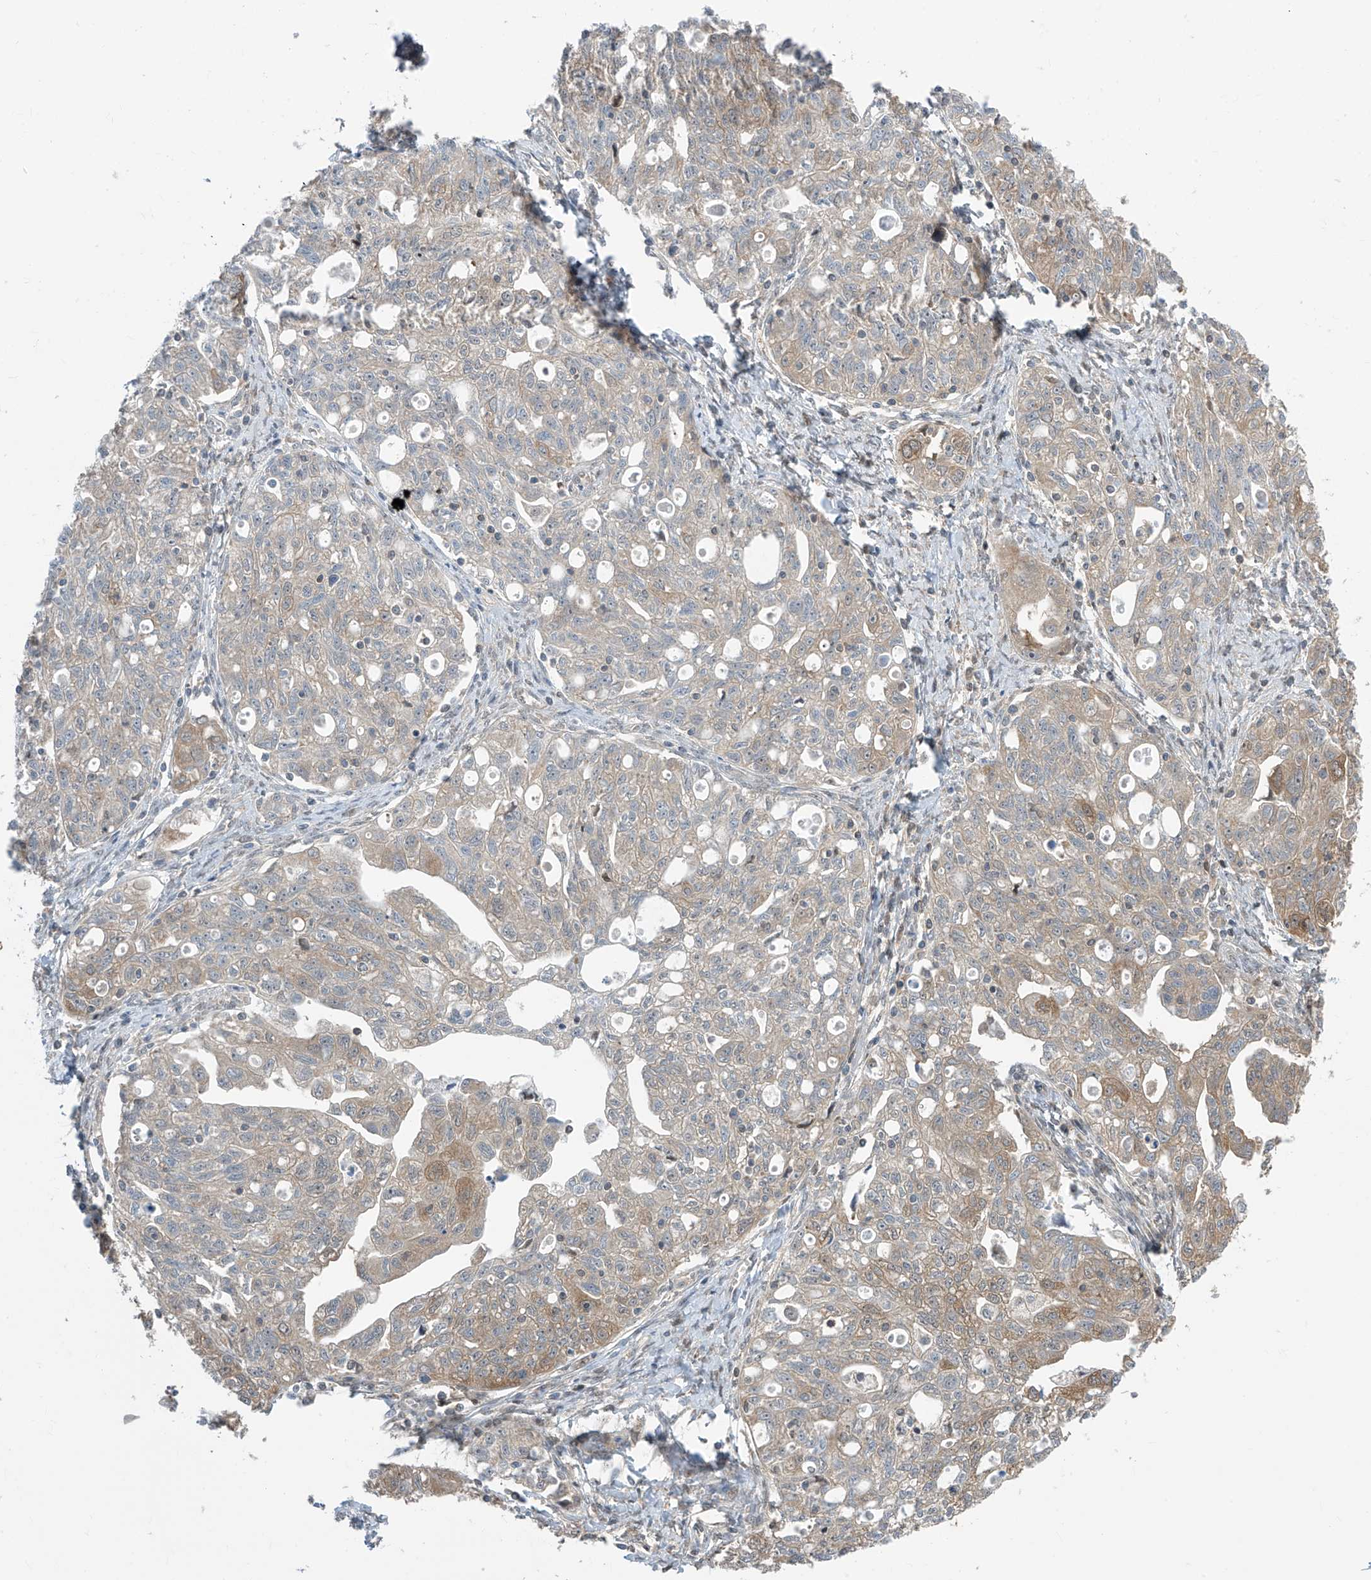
{"staining": {"intensity": "weak", "quantity": "25%-75%", "location": "cytoplasmic/membranous"}, "tissue": "ovarian cancer", "cell_type": "Tumor cells", "image_type": "cancer", "snomed": [{"axis": "morphology", "description": "Carcinoma, NOS"}, {"axis": "morphology", "description": "Cystadenocarcinoma, serous, NOS"}, {"axis": "topography", "description": "Ovary"}], "caption": "Immunohistochemistry (IHC) histopathology image of human ovarian serous cystadenocarcinoma stained for a protein (brown), which shows low levels of weak cytoplasmic/membranous staining in approximately 25%-75% of tumor cells.", "gene": "TTC38", "patient": {"sex": "female", "age": 69}}